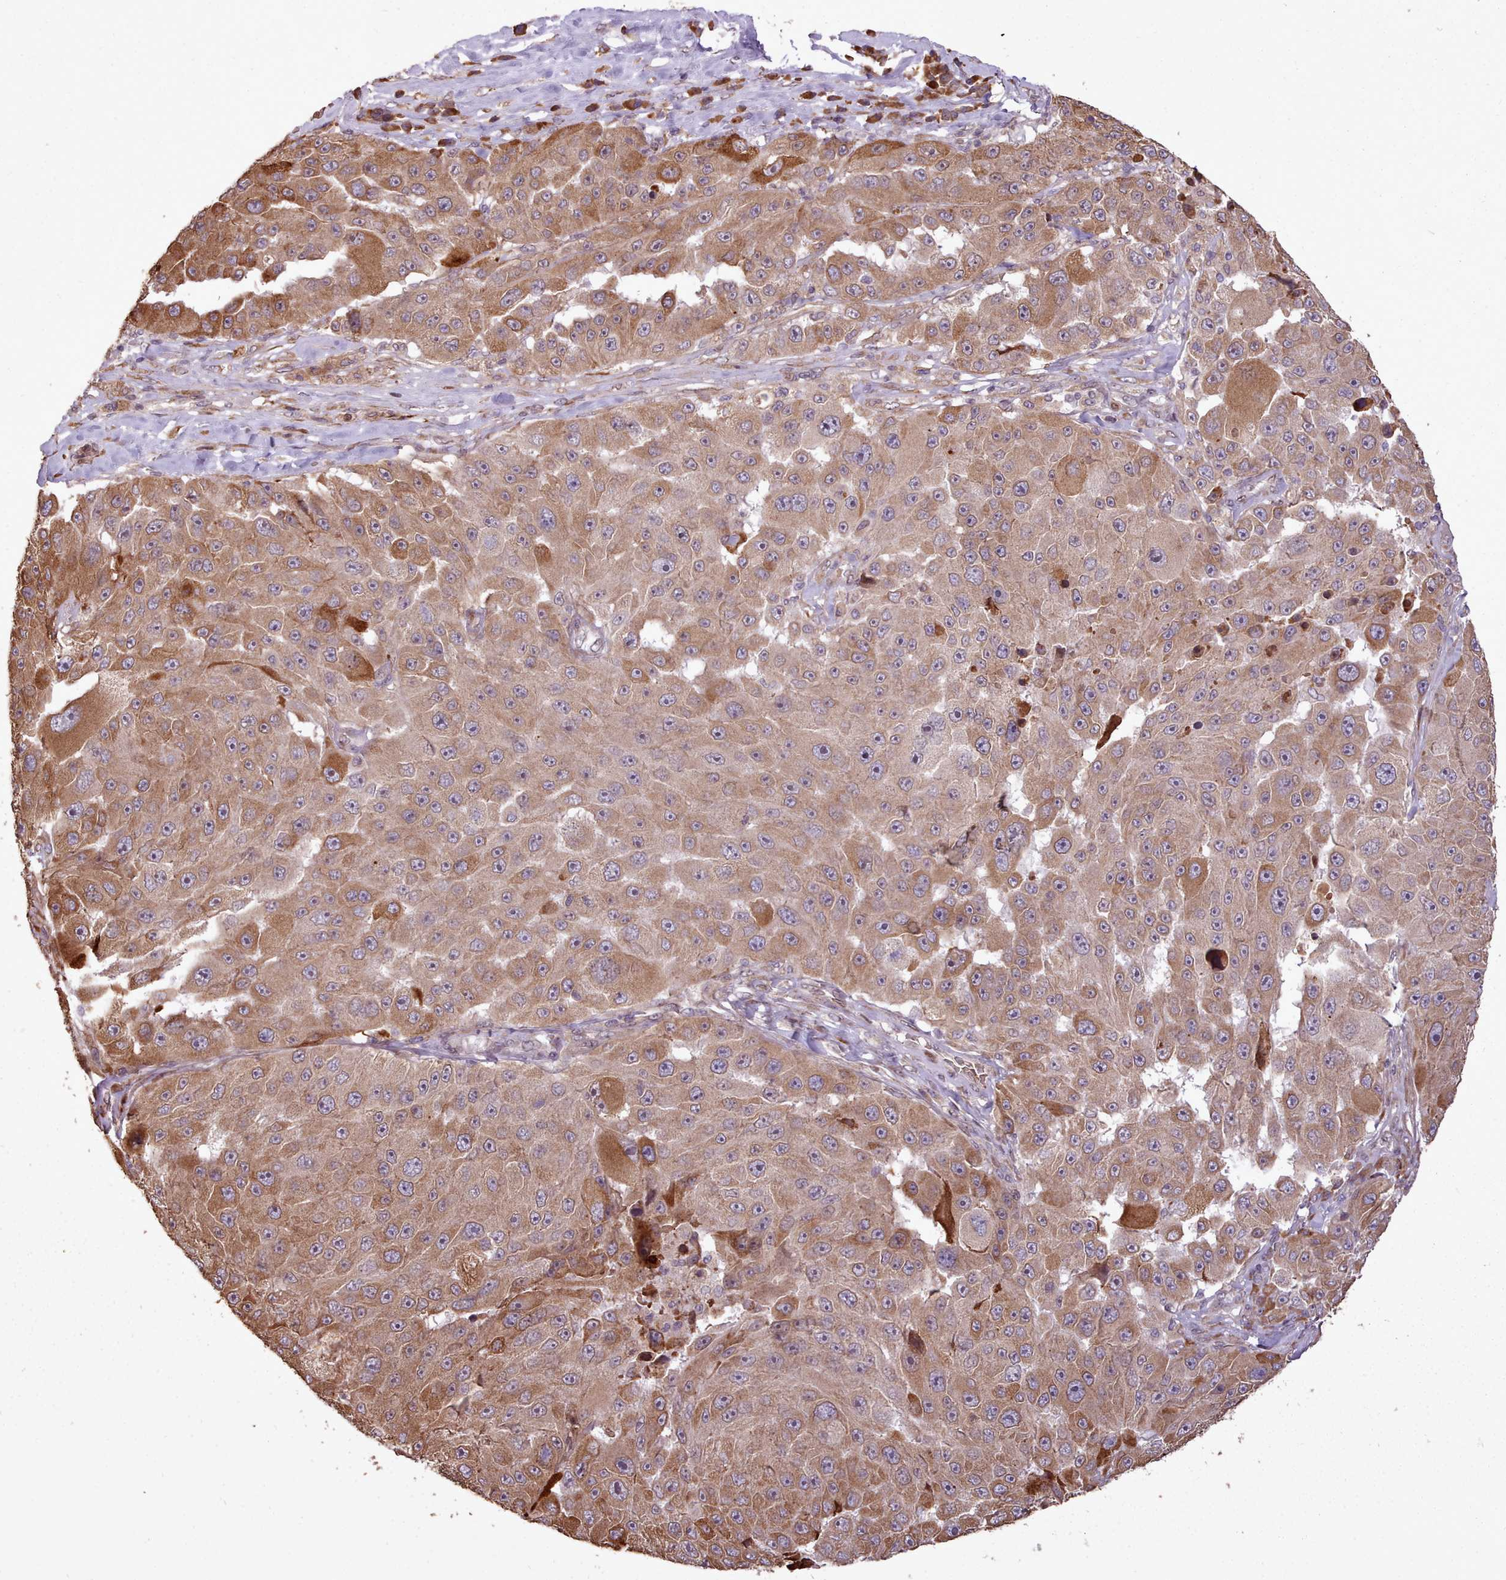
{"staining": {"intensity": "moderate", "quantity": ">75%", "location": "cytoplasmic/membranous"}, "tissue": "melanoma", "cell_type": "Tumor cells", "image_type": "cancer", "snomed": [{"axis": "morphology", "description": "Malignant melanoma, Metastatic site"}, {"axis": "topography", "description": "Lymph node"}], "caption": "Moderate cytoplasmic/membranous positivity for a protein is present in about >75% of tumor cells of melanoma using immunohistochemistry.", "gene": "CABP1", "patient": {"sex": "male", "age": 62}}